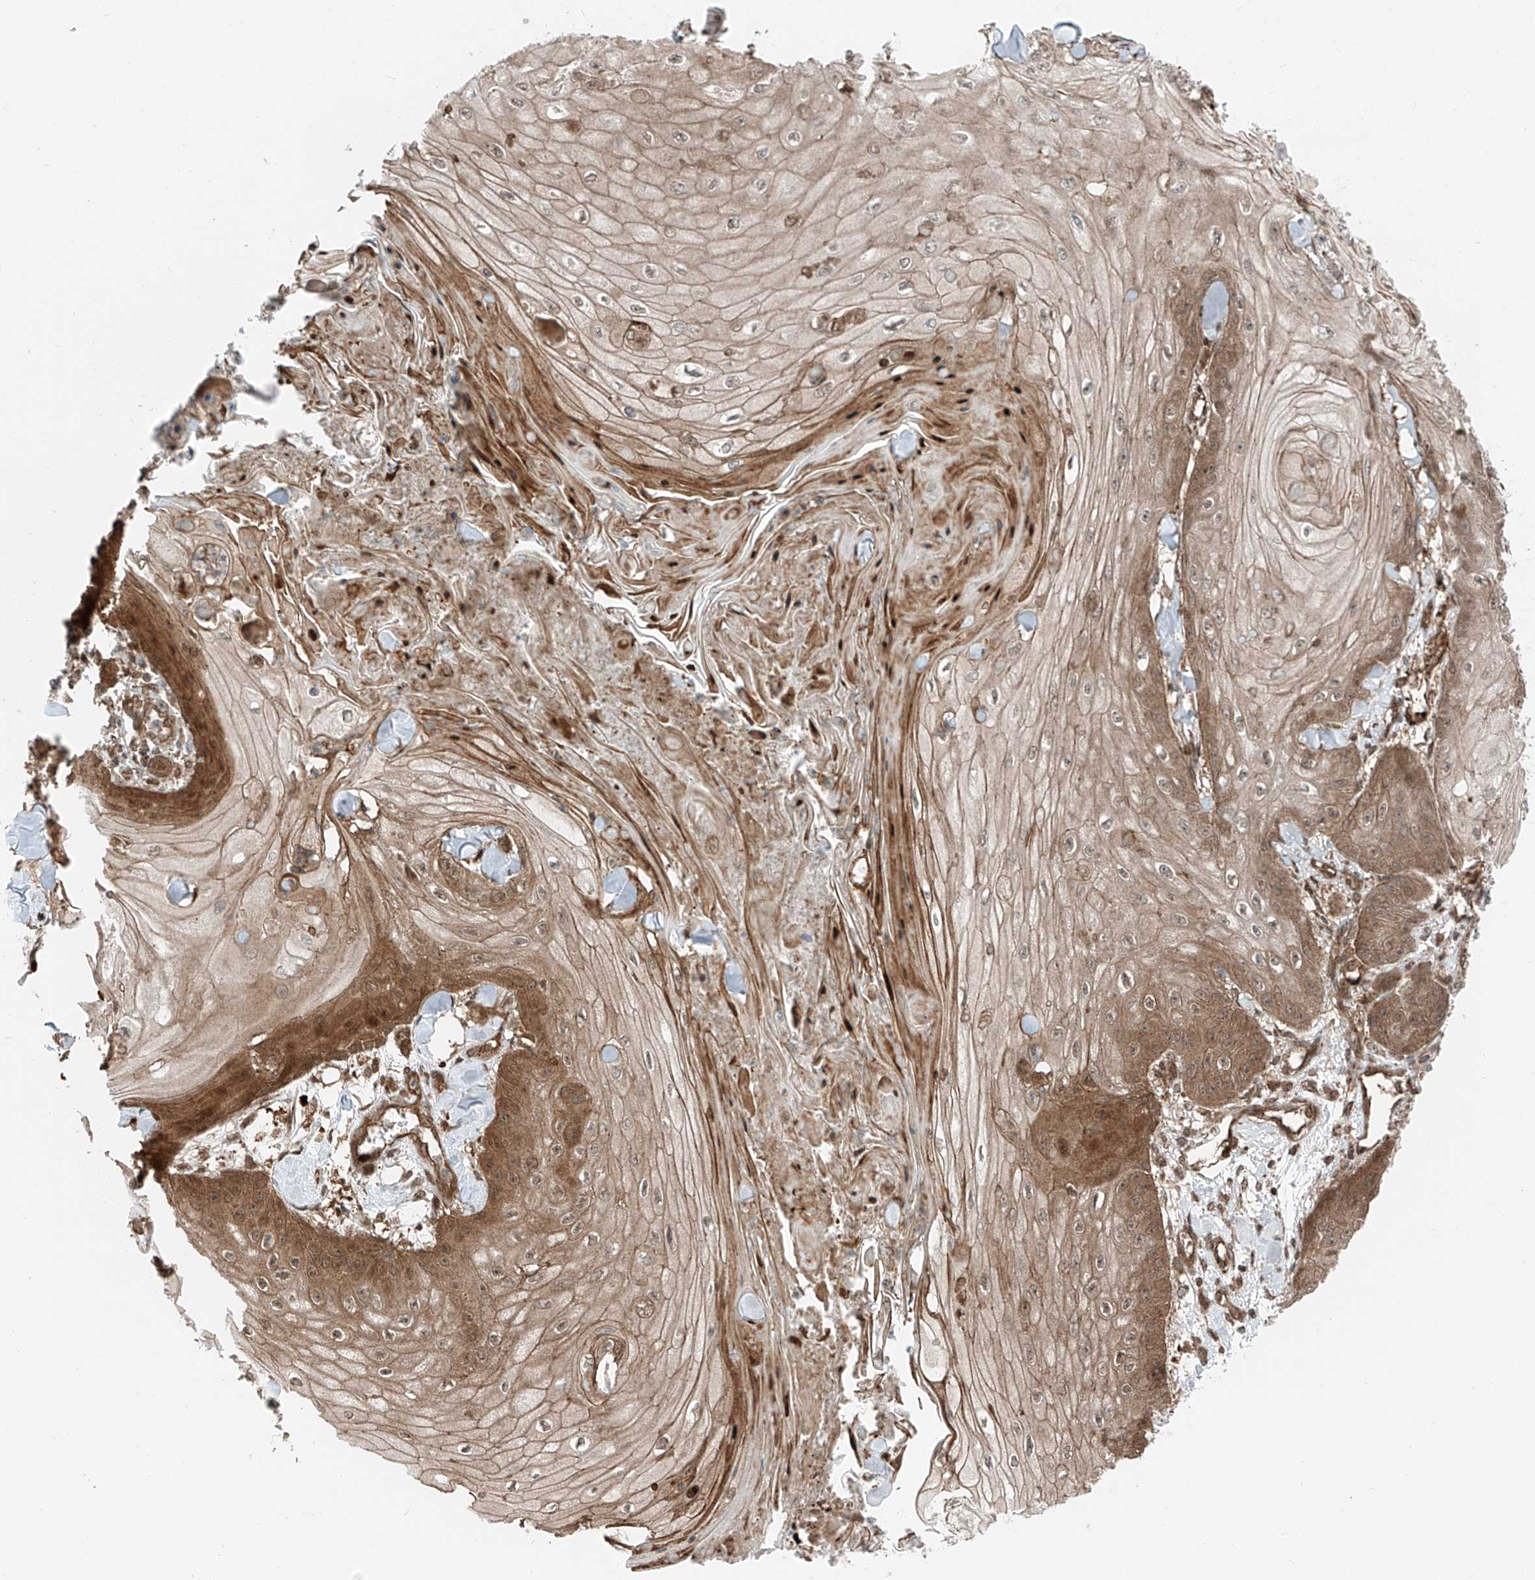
{"staining": {"intensity": "moderate", "quantity": ">75%", "location": "cytoplasmic/membranous,nuclear"}, "tissue": "skin cancer", "cell_type": "Tumor cells", "image_type": "cancer", "snomed": [{"axis": "morphology", "description": "Squamous cell carcinoma, NOS"}, {"axis": "topography", "description": "Skin"}], "caption": "Tumor cells demonstrate moderate cytoplasmic/membranous and nuclear staining in approximately >75% of cells in skin cancer (squamous cell carcinoma).", "gene": "USP48", "patient": {"sex": "male", "age": 74}}